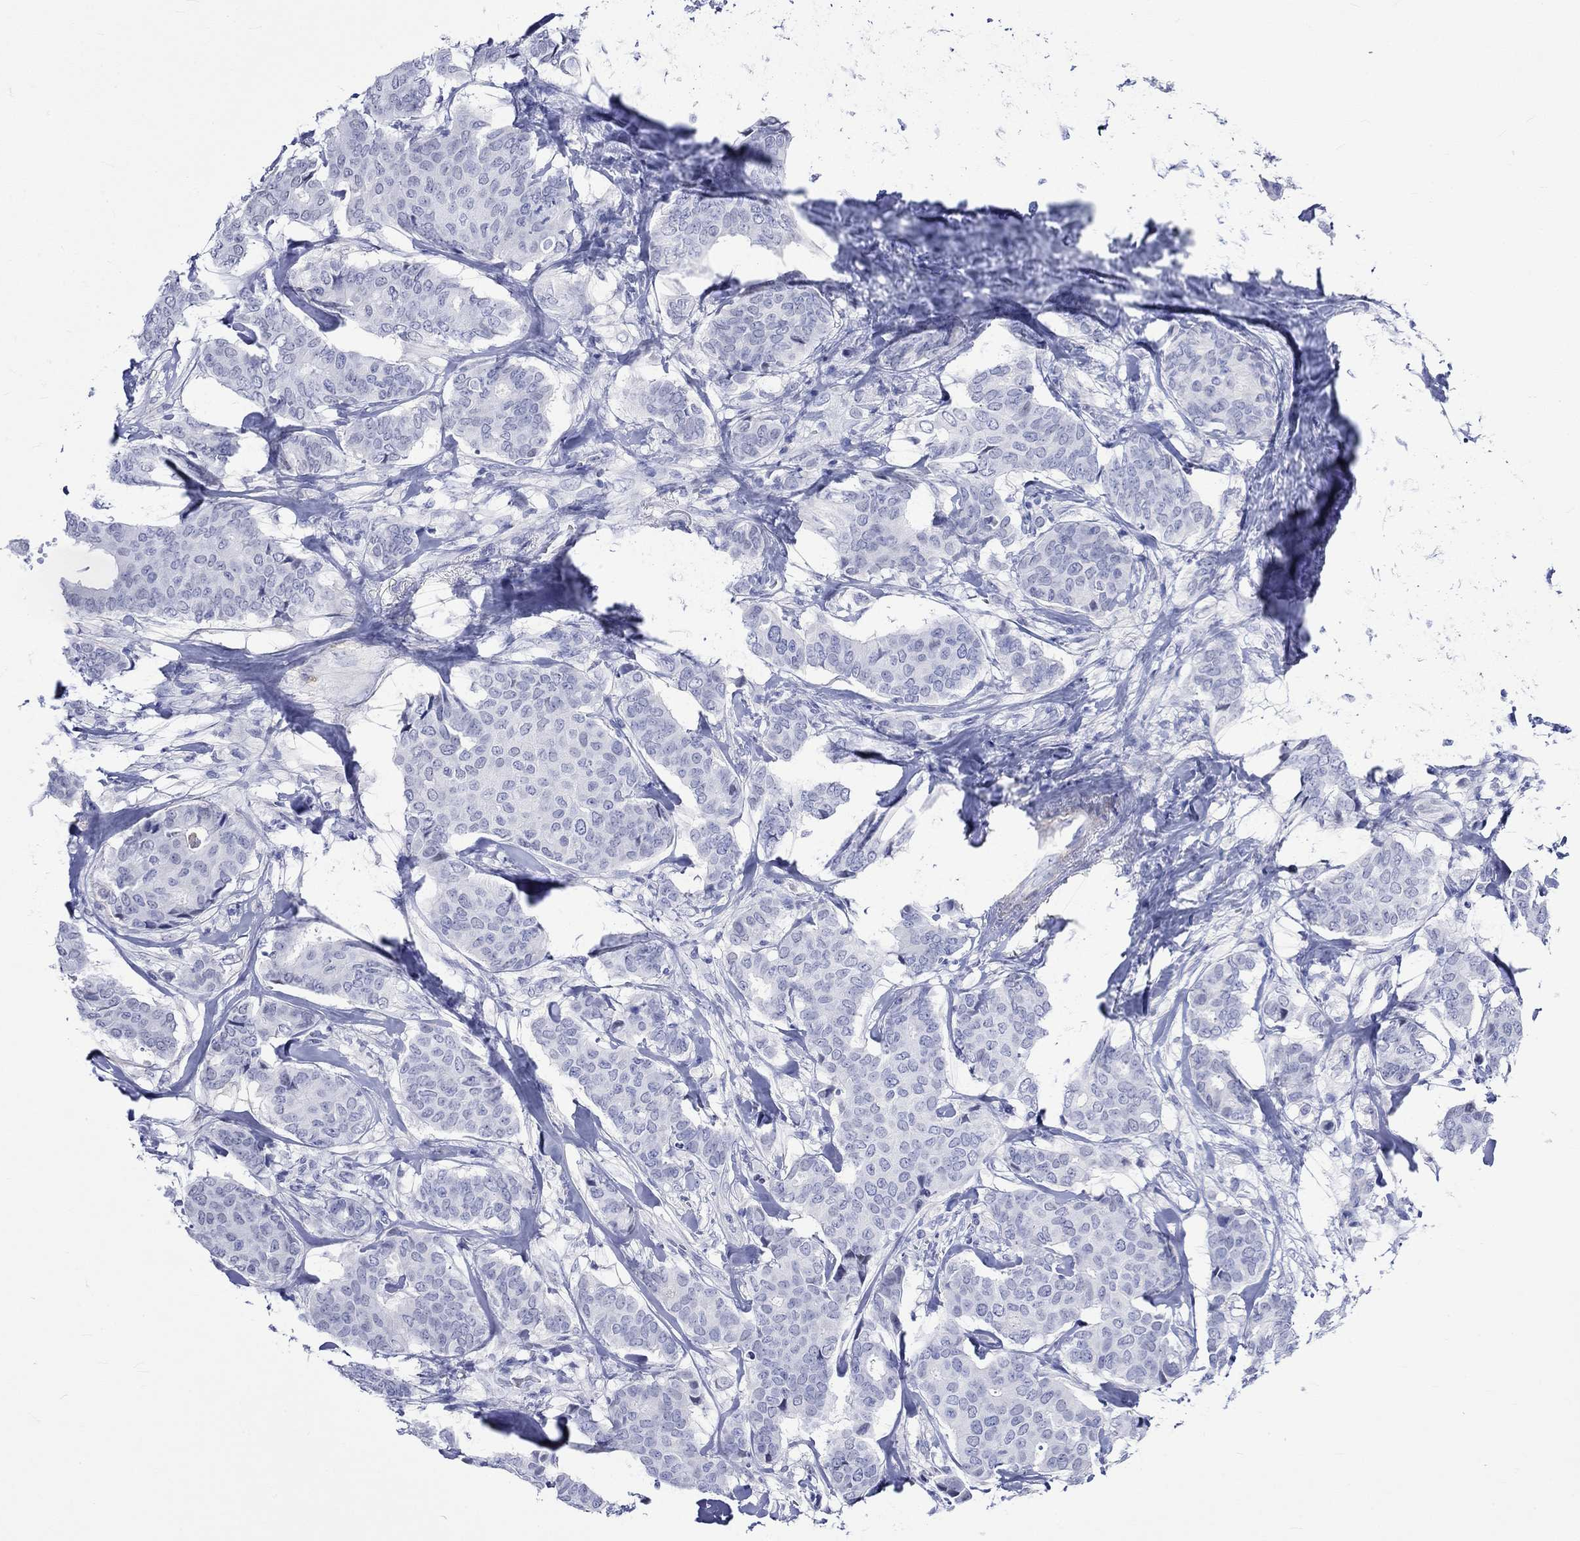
{"staining": {"intensity": "negative", "quantity": "none", "location": "none"}, "tissue": "breast cancer", "cell_type": "Tumor cells", "image_type": "cancer", "snomed": [{"axis": "morphology", "description": "Duct carcinoma"}, {"axis": "topography", "description": "Breast"}], "caption": "IHC micrograph of human breast cancer (invasive ductal carcinoma) stained for a protein (brown), which shows no positivity in tumor cells.", "gene": "CRYAB", "patient": {"sex": "female", "age": 75}}